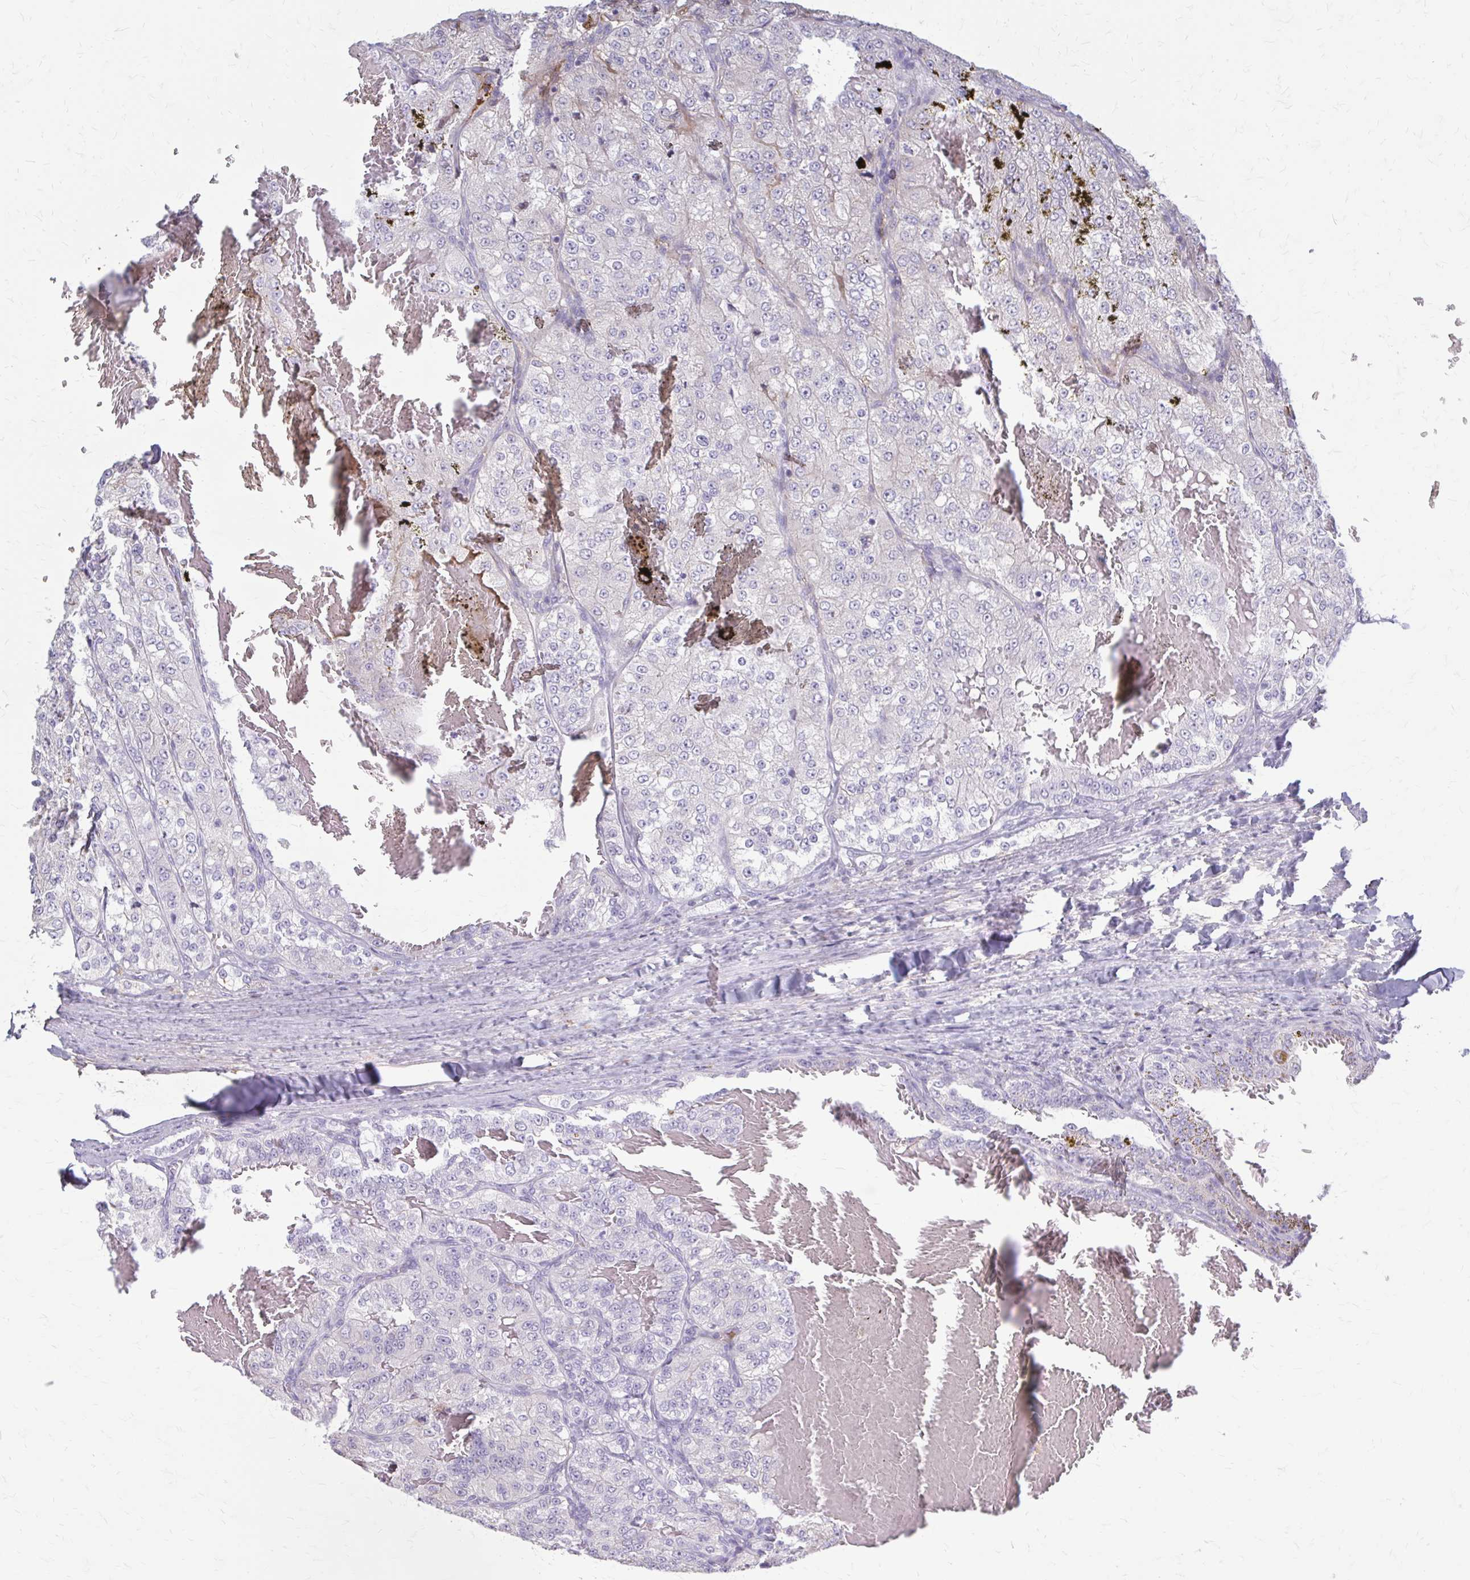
{"staining": {"intensity": "negative", "quantity": "none", "location": "none"}, "tissue": "renal cancer", "cell_type": "Tumor cells", "image_type": "cancer", "snomed": [{"axis": "morphology", "description": "Adenocarcinoma, NOS"}, {"axis": "topography", "description": "Kidney"}], "caption": "This is an IHC micrograph of human renal cancer. There is no expression in tumor cells.", "gene": "SERPIND1", "patient": {"sex": "female", "age": 63}}